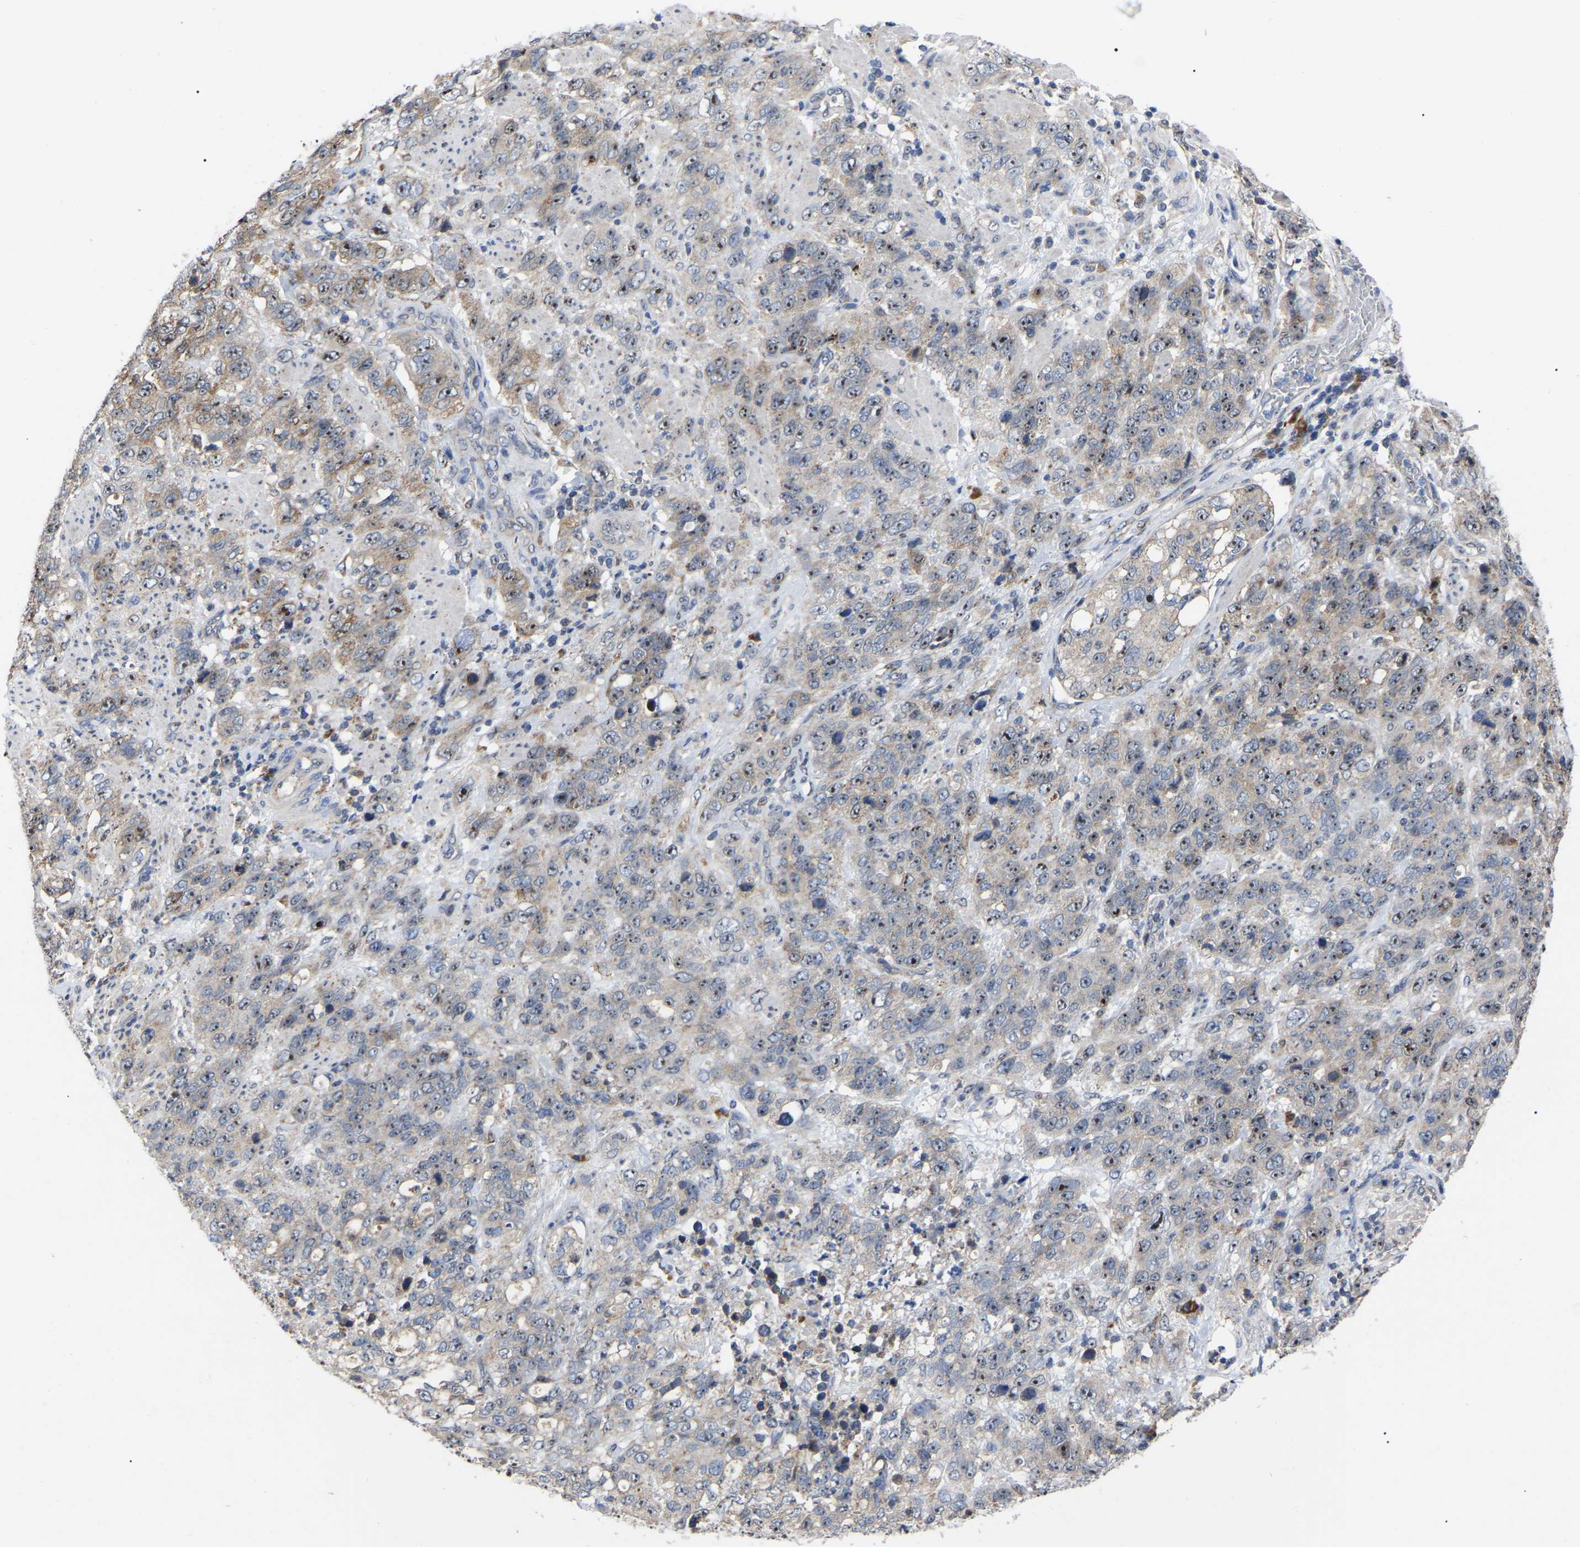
{"staining": {"intensity": "strong", "quantity": ">75%", "location": "nuclear"}, "tissue": "stomach cancer", "cell_type": "Tumor cells", "image_type": "cancer", "snomed": [{"axis": "morphology", "description": "Adenocarcinoma, NOS"}, {"axis": "topography", "description": "Stomach"}], "caption": "A photomicrograph of stomach cancer (adenocarcinoma) stained for a protein shows strong nuclear brown staining in tumor cells. Nuclei are stained in blue.", "gene": "NOP53", "patient": {"sex": "male", "age": 48}}